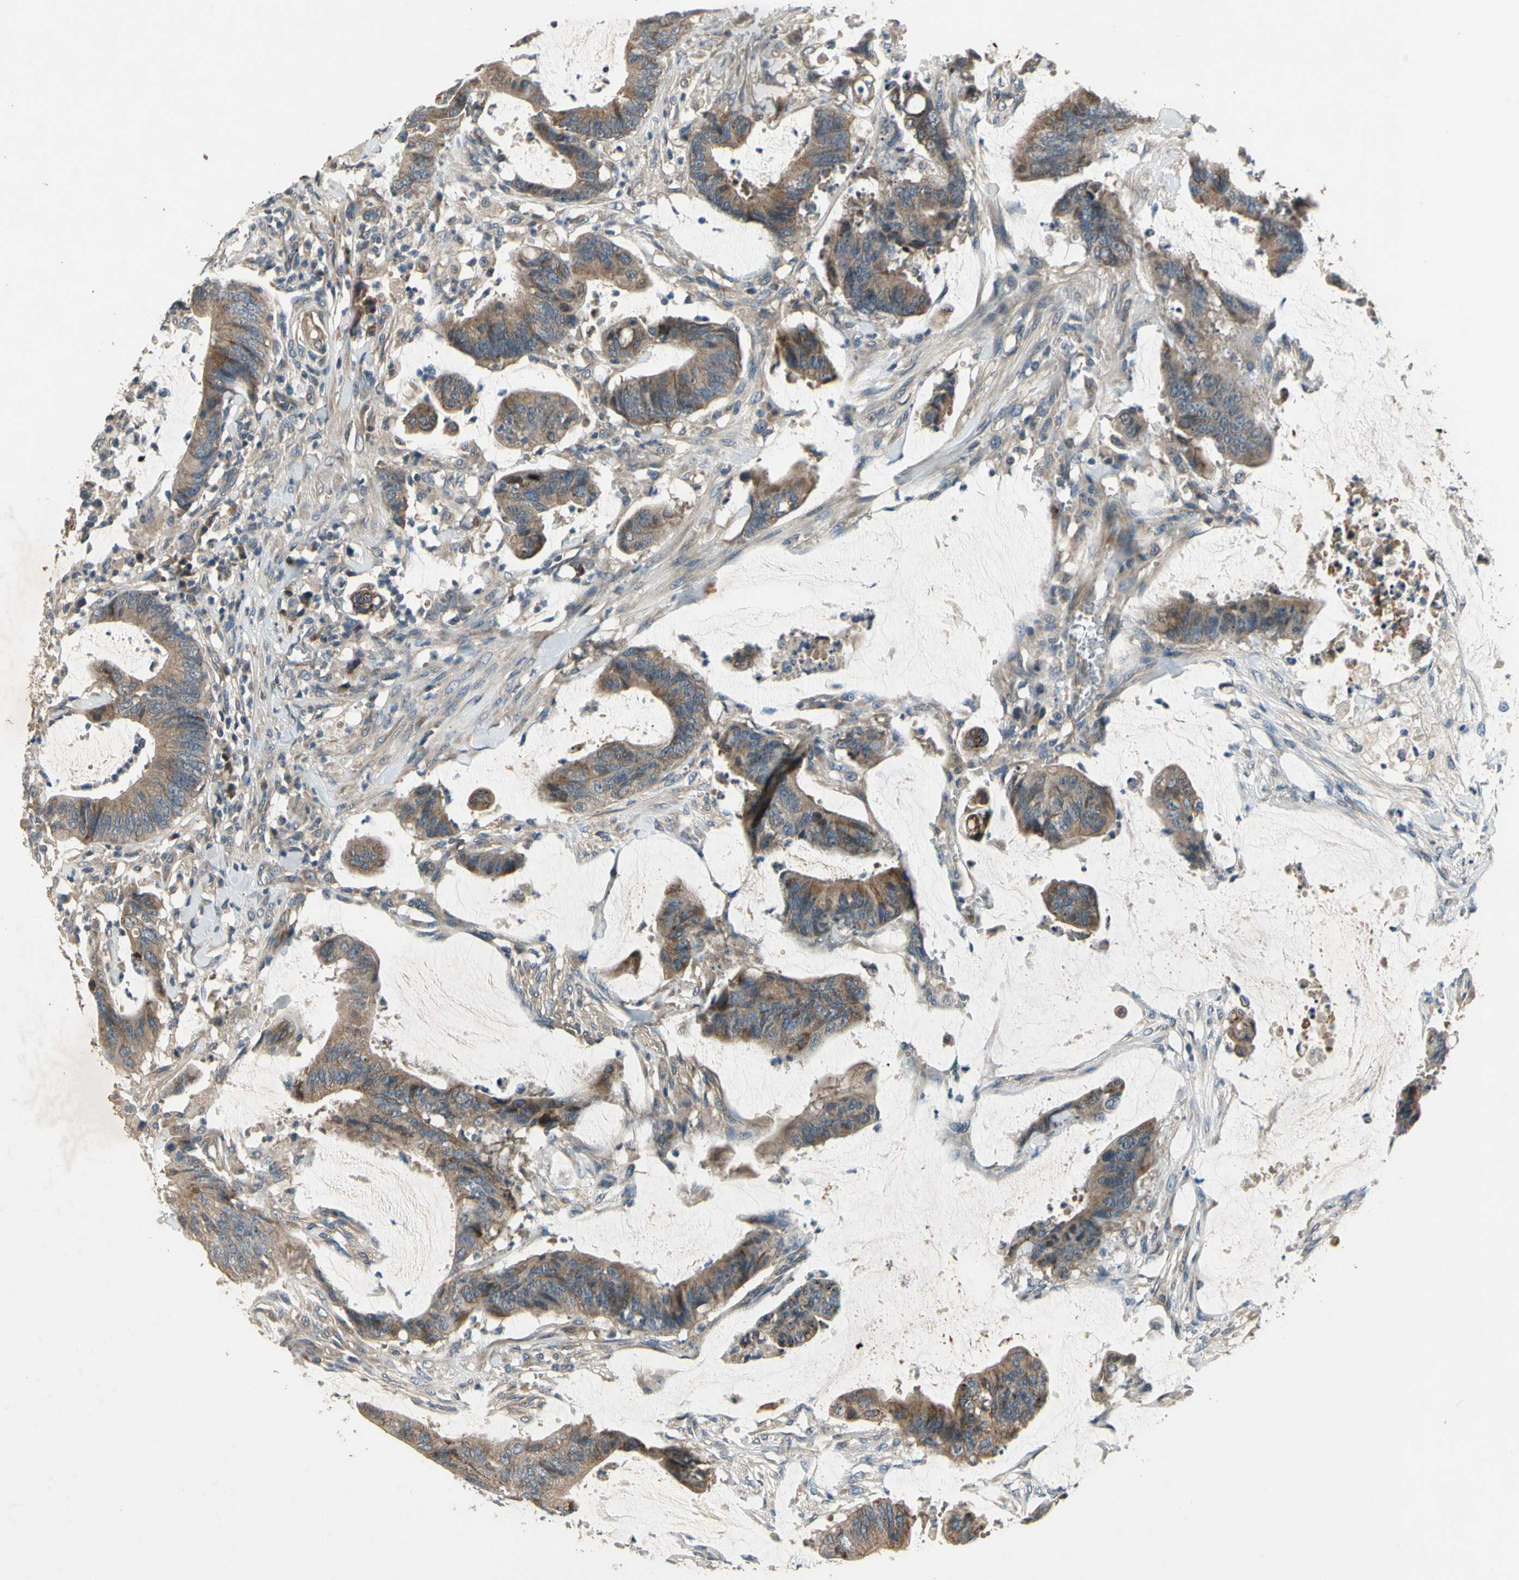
{"staining": {"intensity": "moderate", "quantity": ">75%", "location": "cytoplasmic/membranous"}, "tissue": "colorectal cancer", "cell_type": "Tumor cells", "image_type": "cancer", "snomed": [{"axis": "morphology", "description": "Adenocarcinoma, NOS"}, {"axis": "topography", "description": "Rectum"}], "caption": "Colorectal cancer (adenocarcinoma) stained with DAB (3,3'-diaminobenzidine) immunohistochemistry exhibits medium levels of moderate cytoplasmic/membranous positivity in approximately >75% of tumor cells.", "gene": "ALKBH3", "patient": {"sex": "female", "age": 66}}